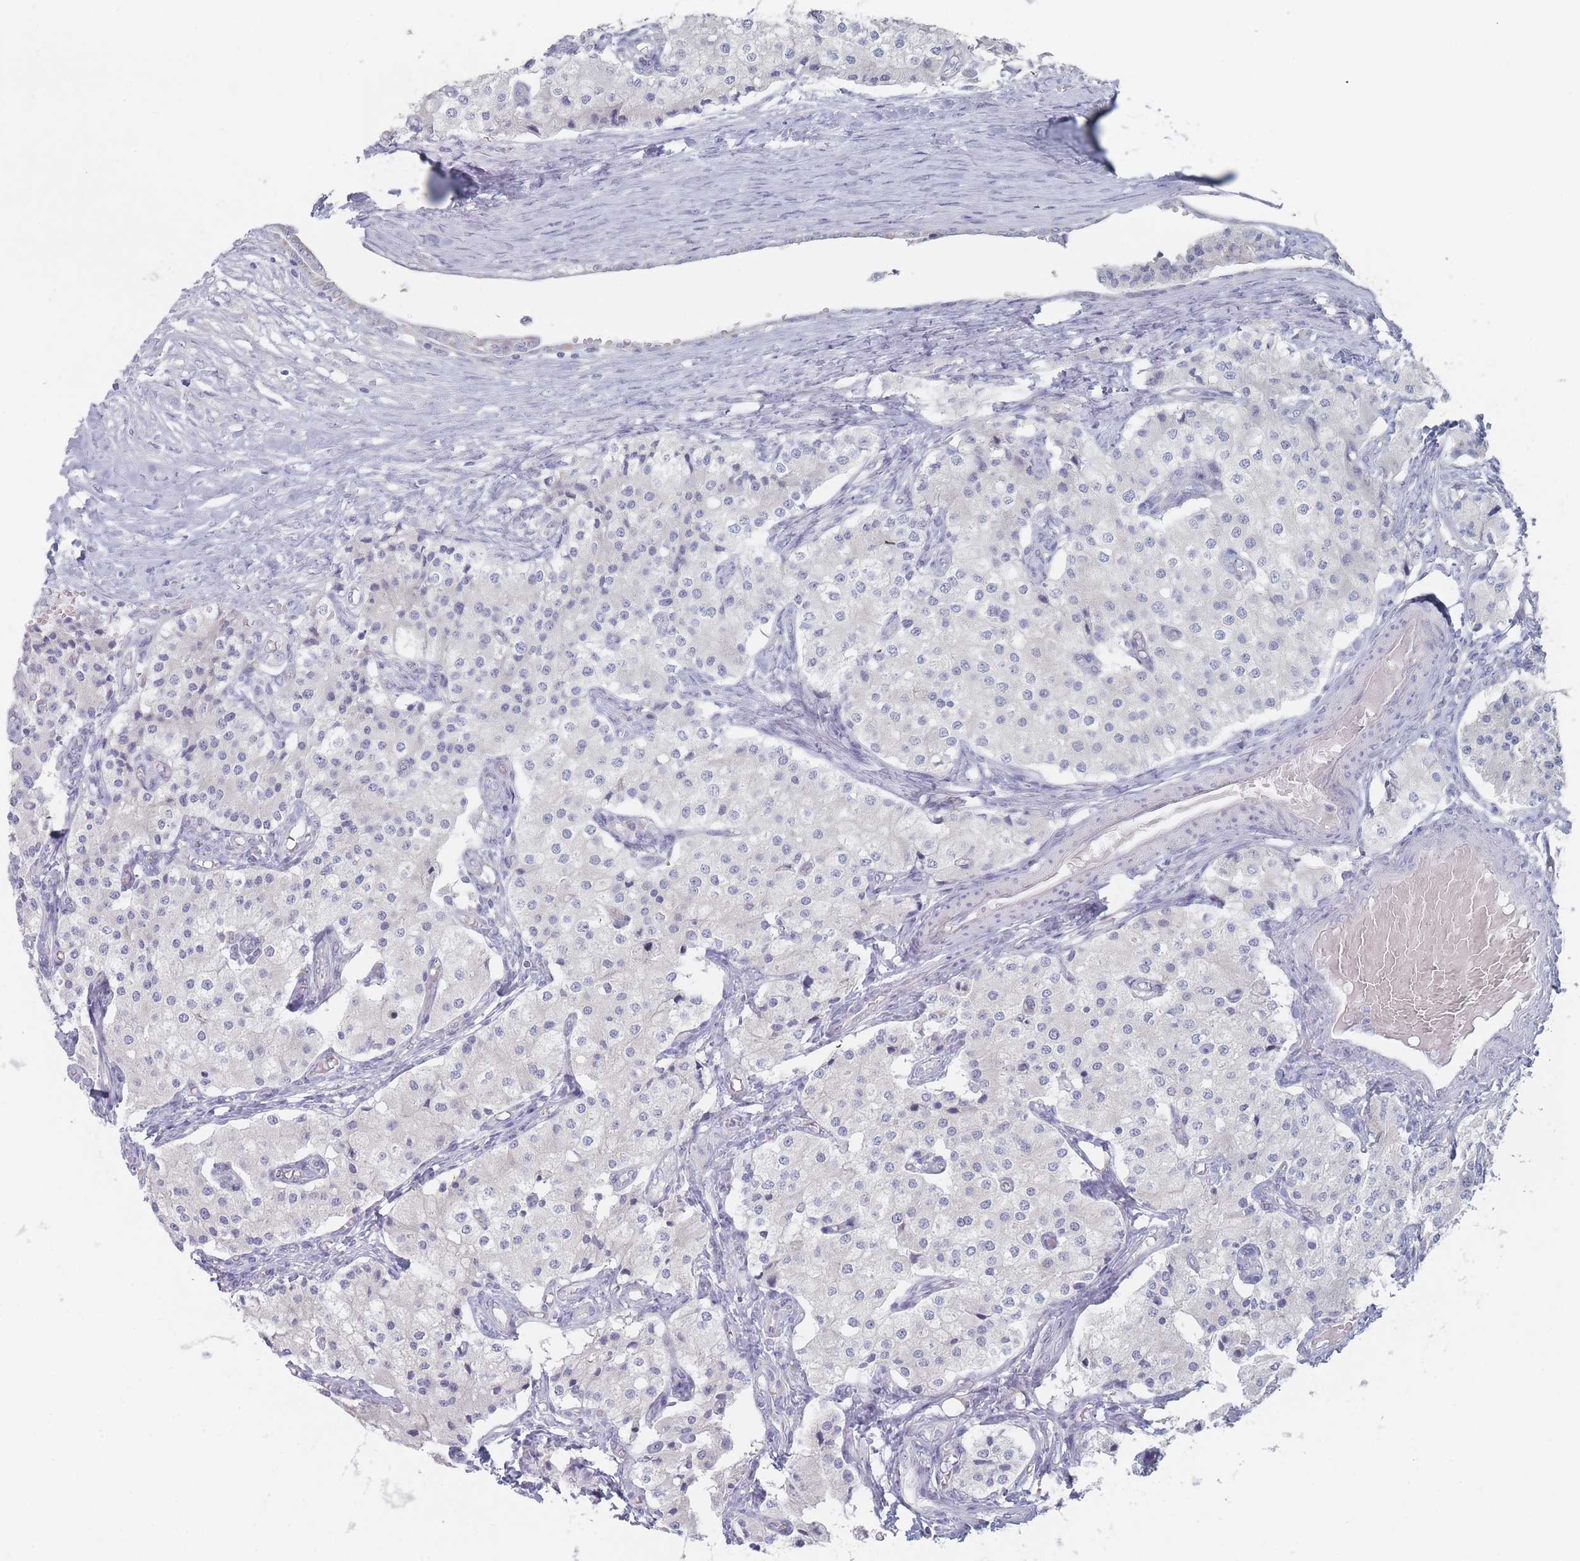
{"staining": {"intensity": "negative", "quantity": "none", "location": "none"}, "tissue": "carcinoid", "cell_type": "Tumor cells", "image_type": "cancer", "snomed": [{"axis": "morphology", "description": "Carcinoid, malignant, NOS"}, {"axis": "topography", "description": "Colon"}], "caption": "A micrograph of carcinoid stained for a protein reveals no brown staining in tumor cells. The staining is performed using DAB brown chromogen with nuclei counter-stained in using hematoxylin.", "gene": "RNF8", "patient": {"sex": "female", "age": 52}}